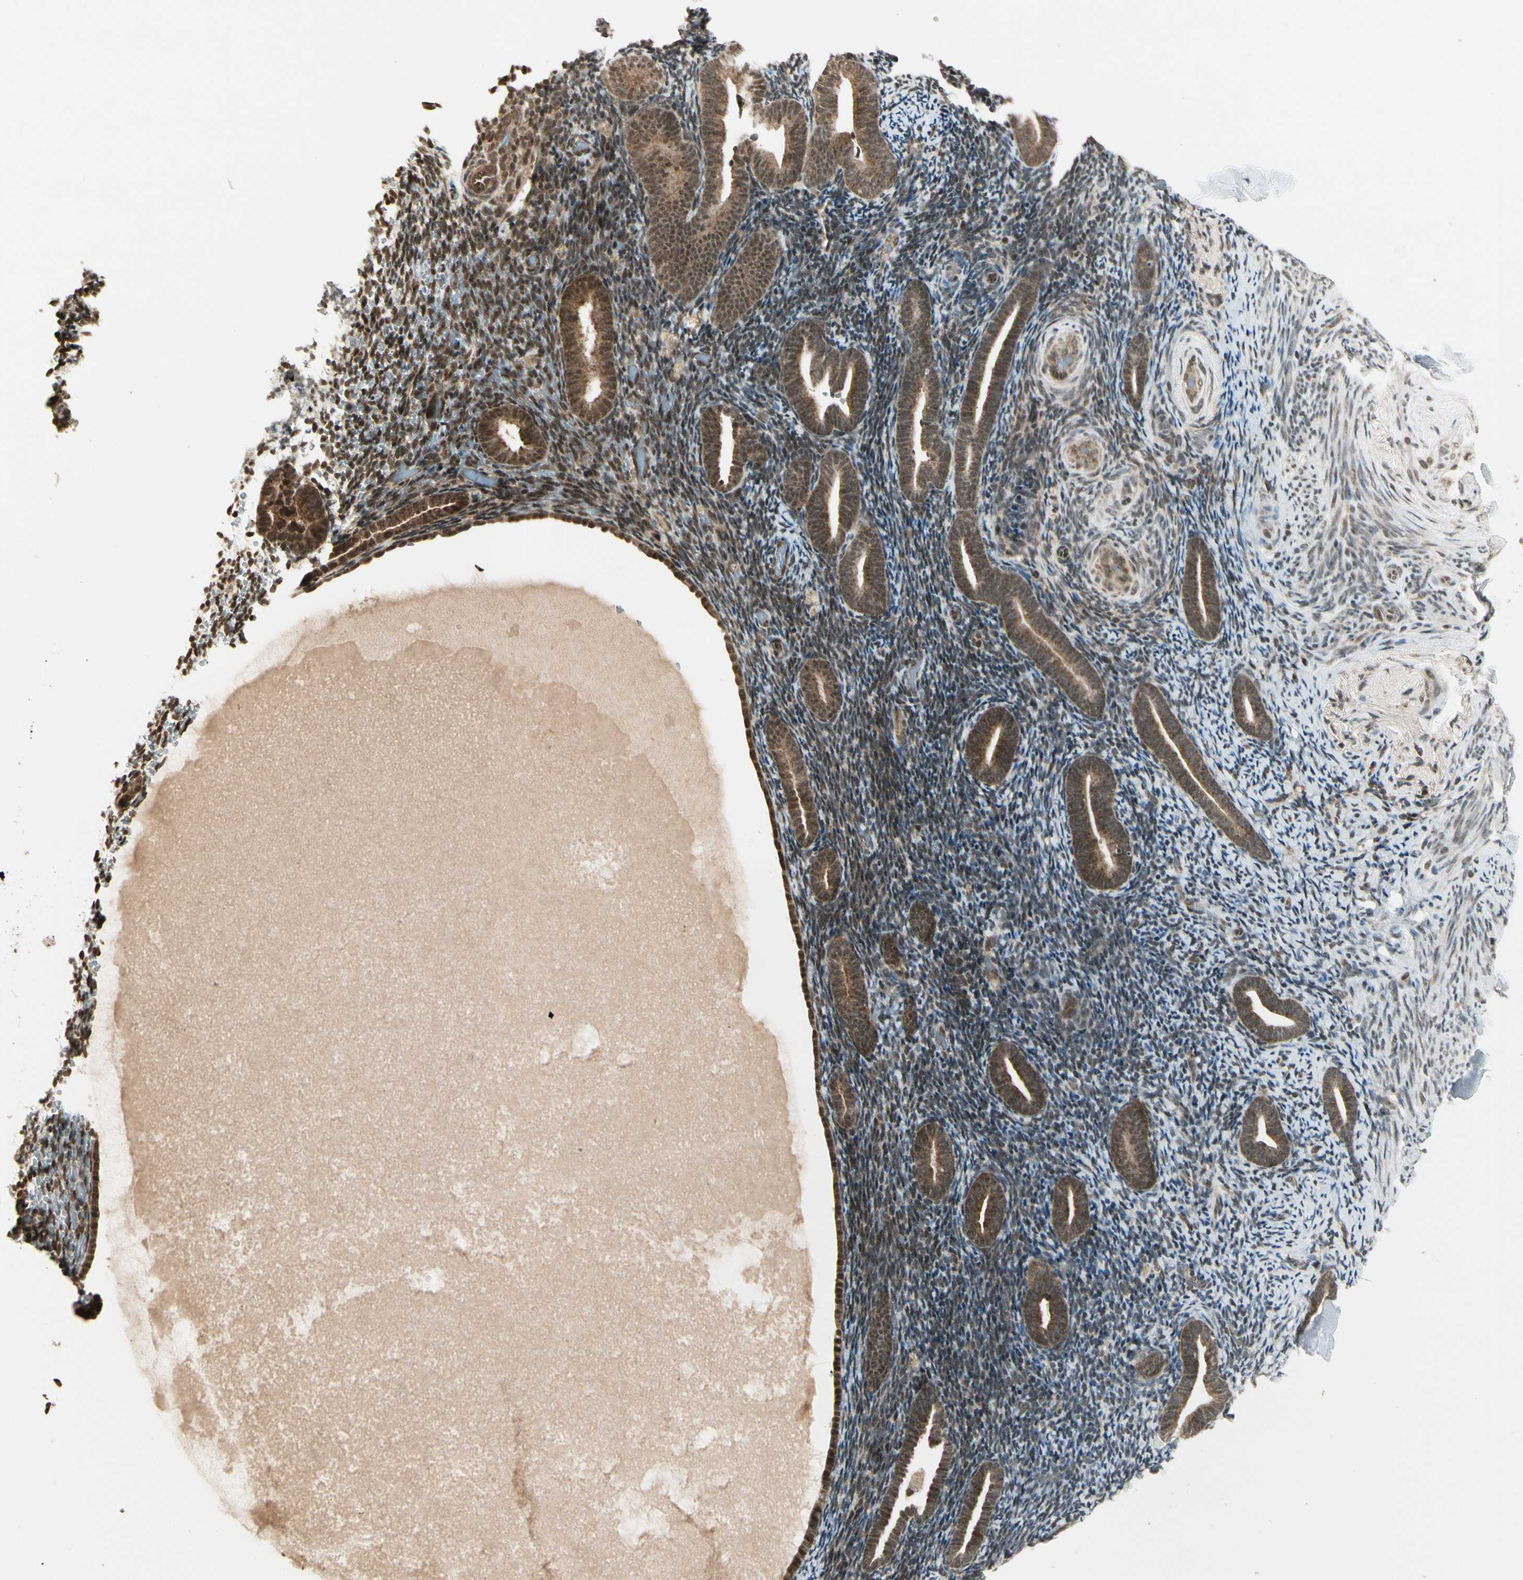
{"staining": {"intensity": "moderate", "quantity": "25%-75%", "location": "cytoplasmic/membranous,nuclear"}, "tissue": "endometrium", "cell_type": "Cells in endometrial stroma", "image_type": "normal", "snomed": [{"axis": "morphology", "description": "Normal tissue, NOS"}, {"axis": "topography", "description": "Endometrium"}], "caption": "An immunohistochemistry micrograph of benign tissue is shown. Protein staining in brown labels moderate cytoplasmic/membranous,nuclear positivity in endometrium within cells in endometrial stroma.", "gene": "SMN2", "patient": {"sex": "female", "age": 51}}